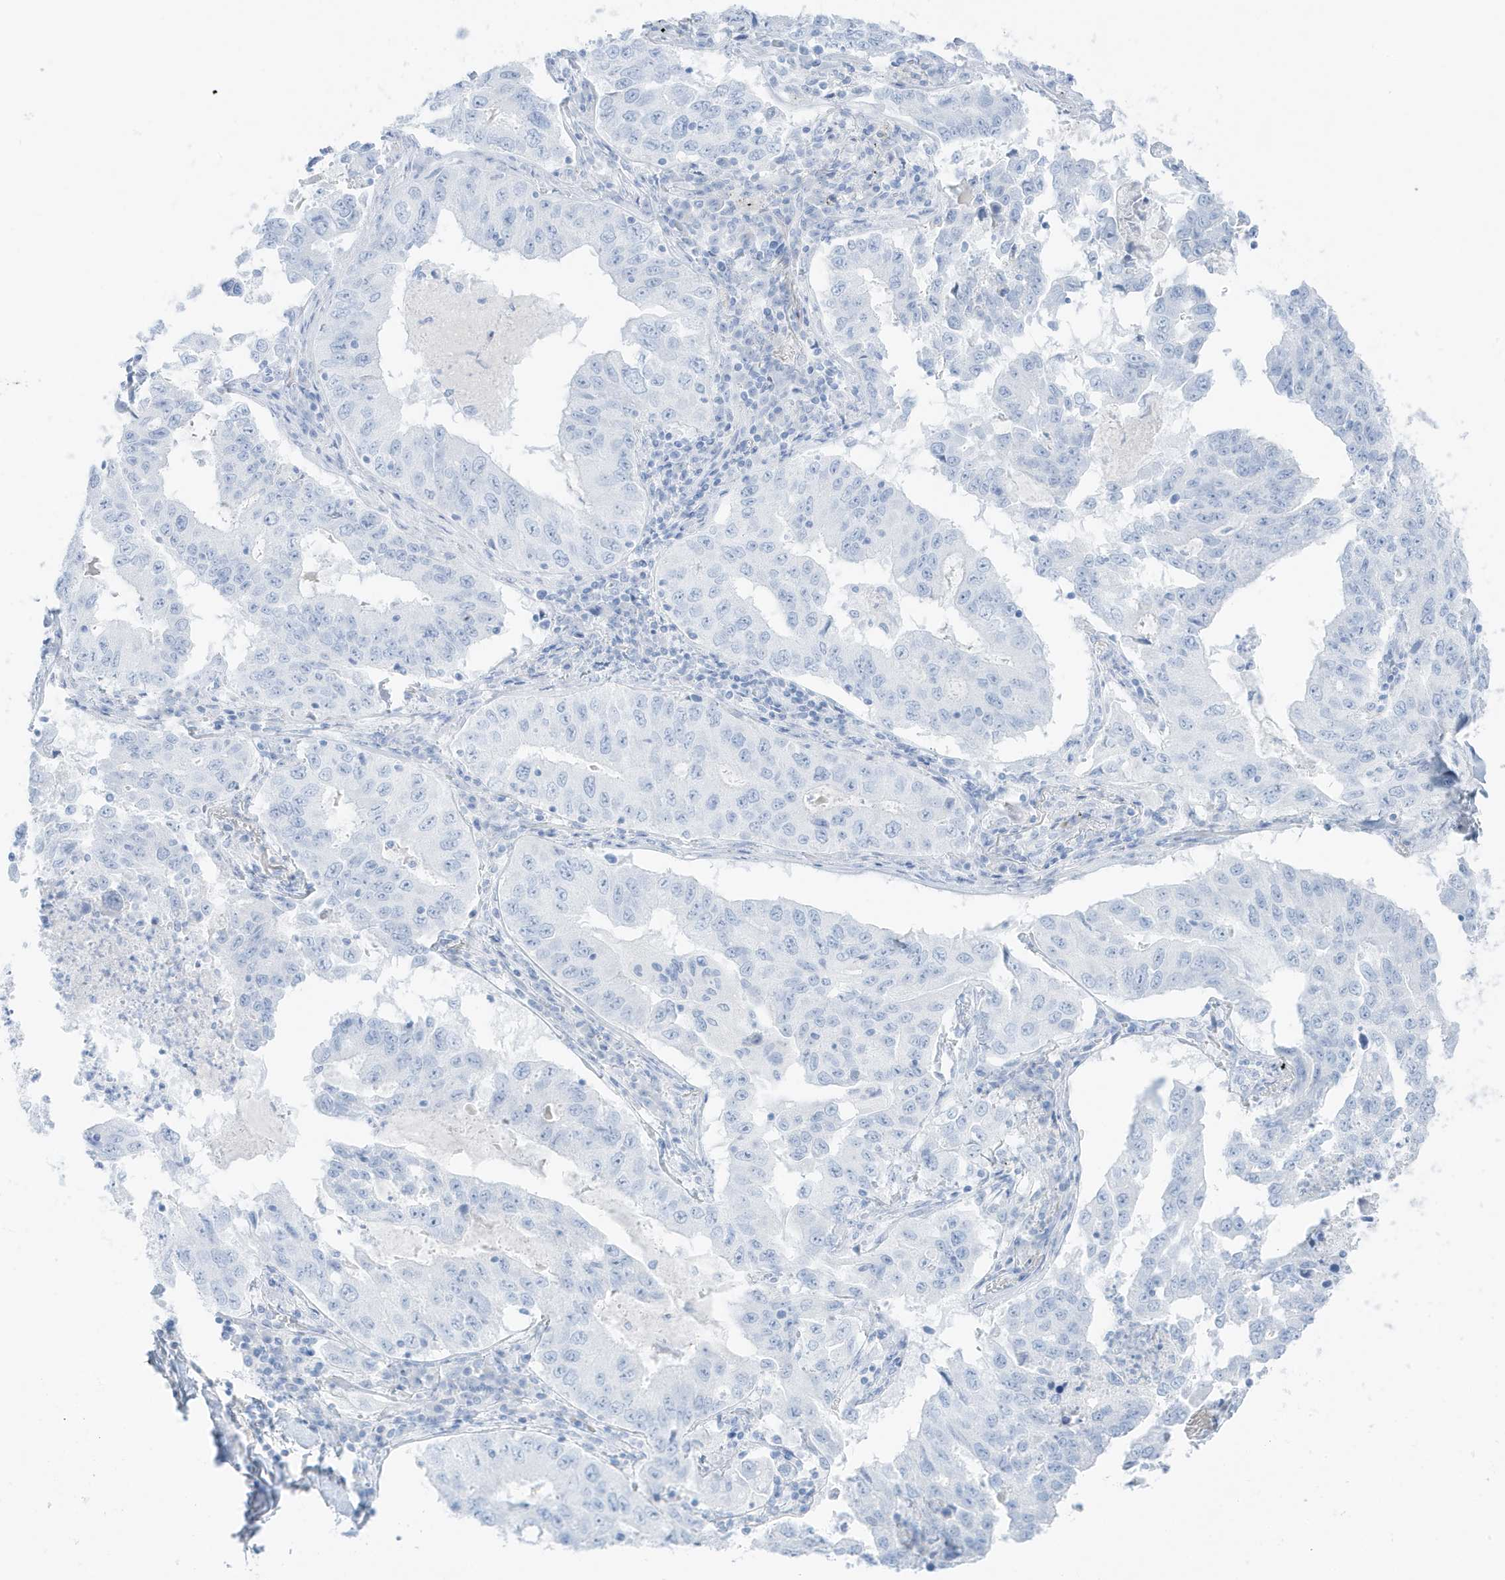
{"staining": {"intensity": "negative", "quantity": "none", "location": "none"}, "tissue": "lung cancer", "cell_type": "Tumor cells", "image_type": "cancer", "snomed": [{"axis": "morphology", "description": "Adenocarcinoma, NOS"}, {"axis": "topography", "description": "Lung"}], "caption": "The image displays no significant positivity in tumor cells of lung cancer (adenocarcinoma). (Immunohistochemistry, brightfield microscopy, high magnification).", "gene": "SLC22A13", "patient": {"sex": "female", "age": 51}}